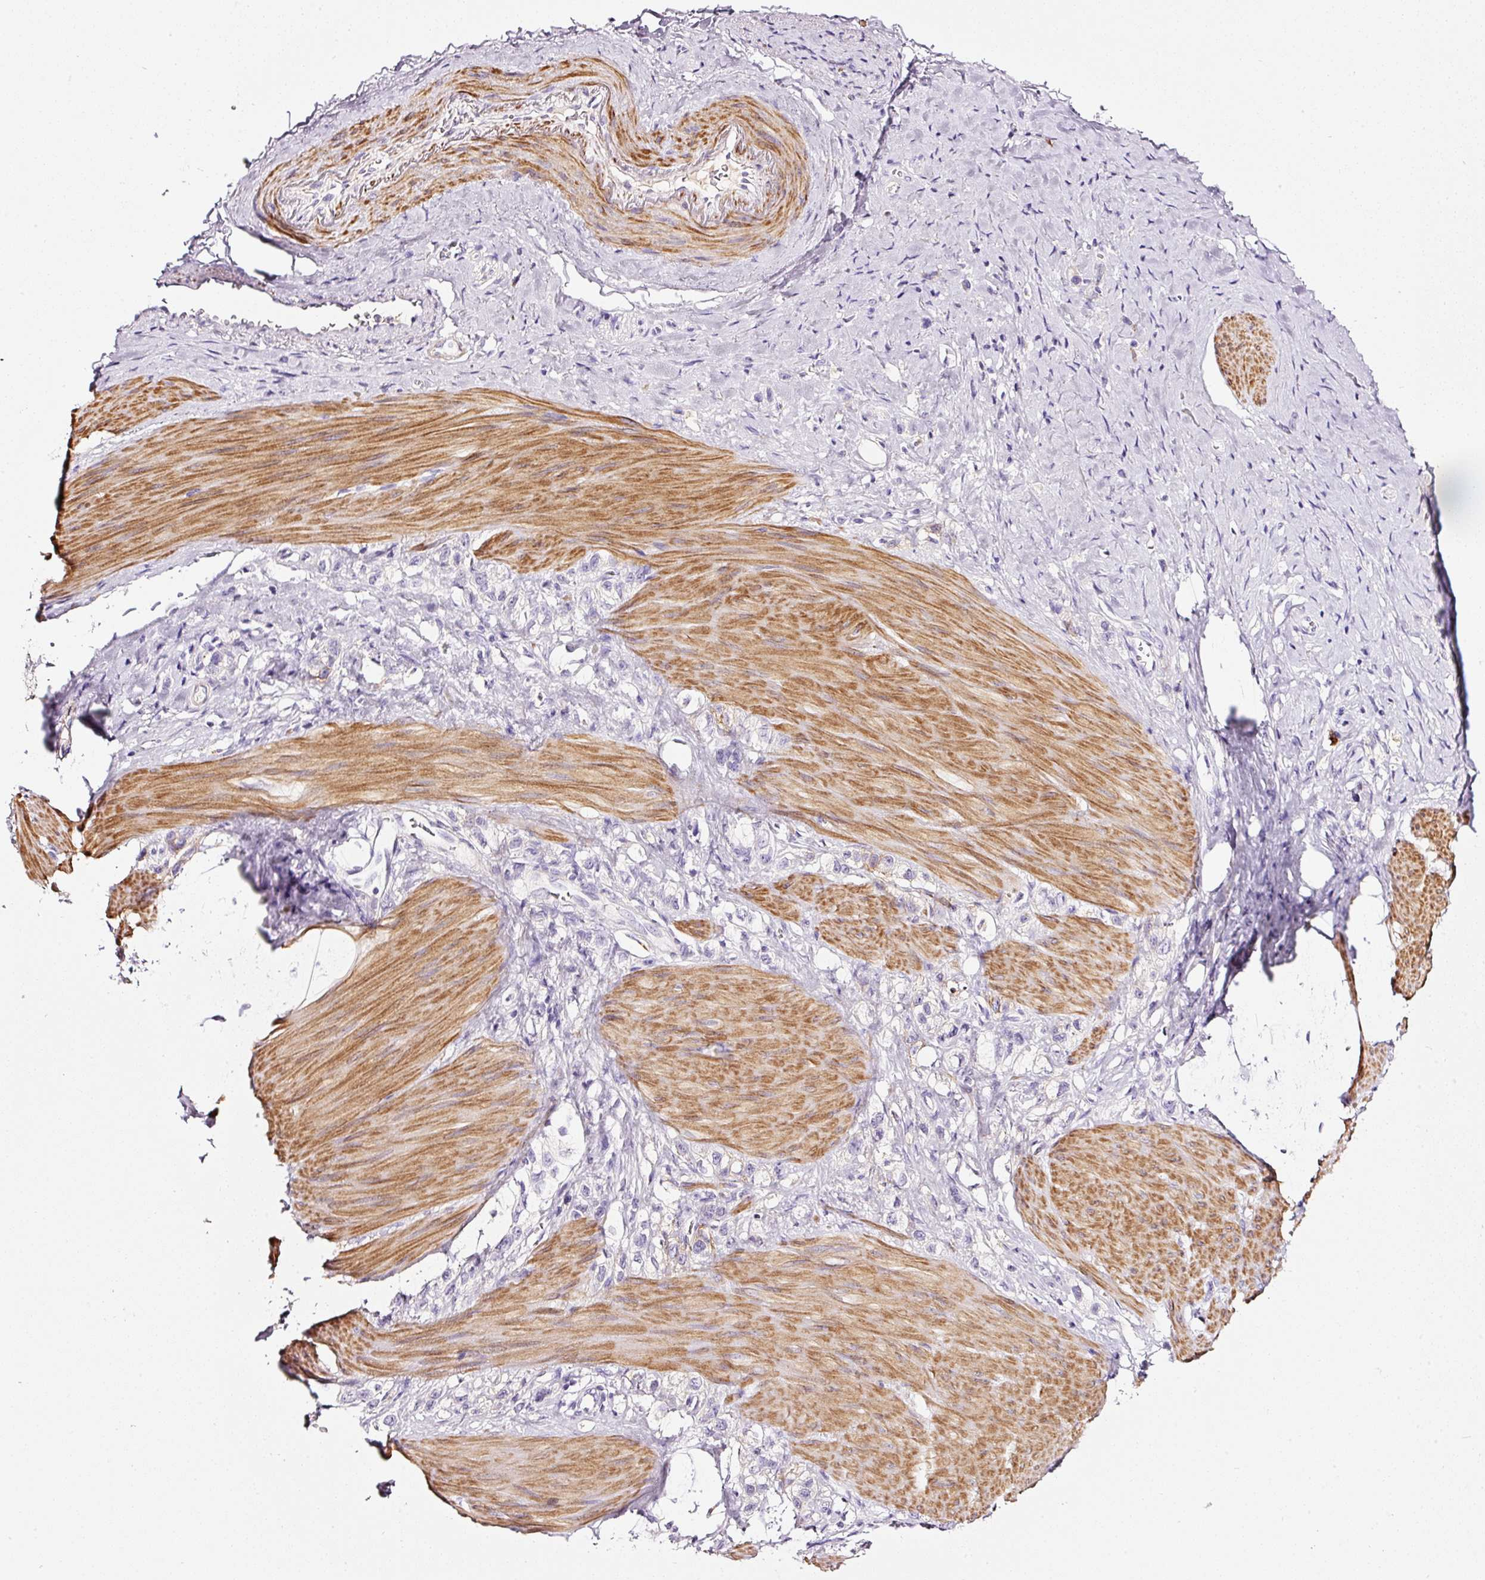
{"staining": {"intensity": "negative", "quantity": "none", "location": "none"}, "tissue": "stomach cancer", "cell_type": "Tumor cells", "image_type": "cancer", "snomed": [{"axis": "morphology", "description": "Adenocarcinoma, NOS"}, {"axis": "topography", "description": "Stomach"}], "caption": "High magnification brightfield microscopy of stomach cancer (adenocarcinoma) stained with DAB (brown) and counterstained with hematoxylin (blue): tumor cells show no significant positivity.", "gene": "CYB561A3", "patient": {"sex": "female", "age": 65}}